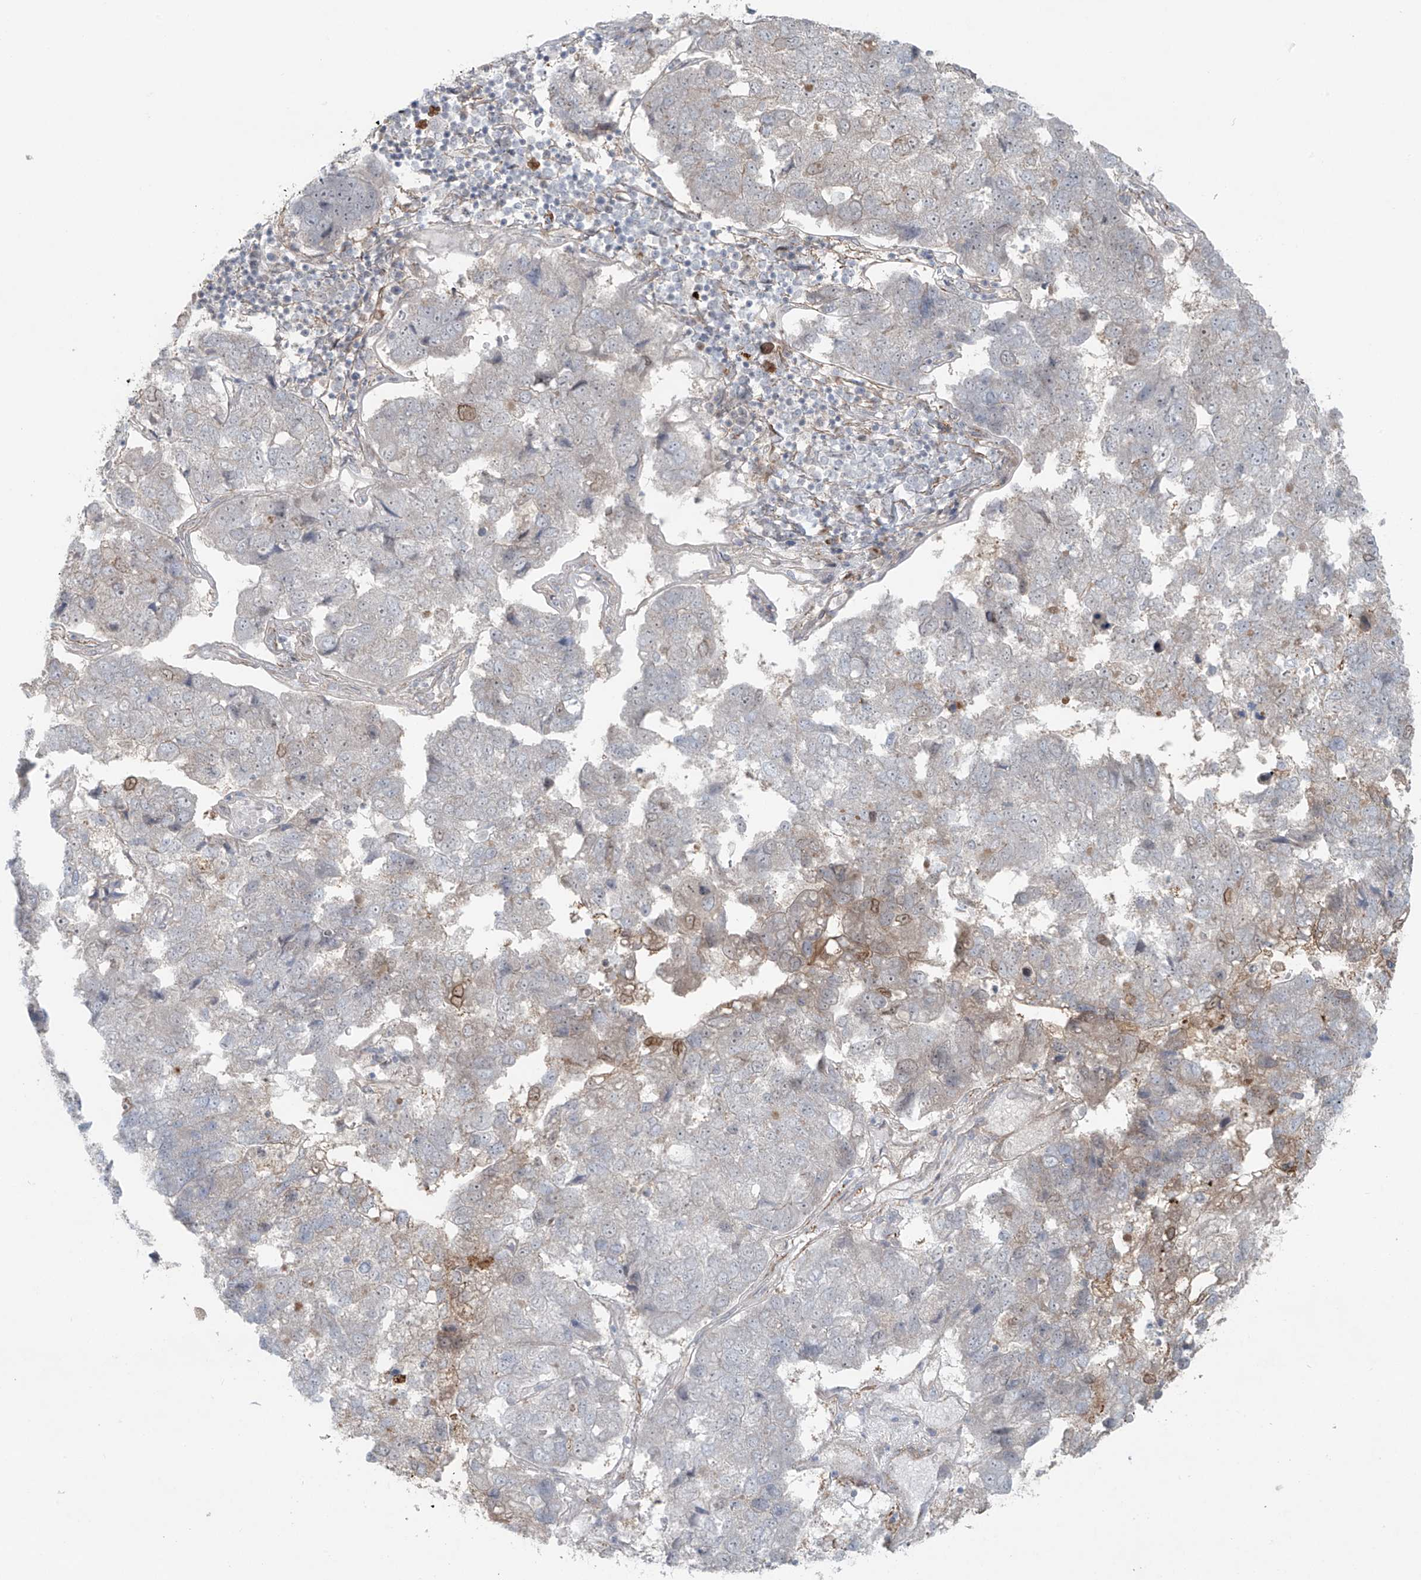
{"staining": {"intensity": "weak", "quantity": "<25%", "location": "cytoplasmic/membranous"}, "tissue": "pancreatic cancer", "cell_type": "Tumor cells", "image_type": "cancer", "snomed": [{"axis": "morphology", "description": "Adenocarcinoma, NOS"}, {"axis": "topography", "description": "Pancreas"}], "caption": "Tumor cells are negative for brown protein staining in pancreatic adenocarcinoma.", "gene": "RASGEF1A", "patient": {"sex": "female", "age": 61}}